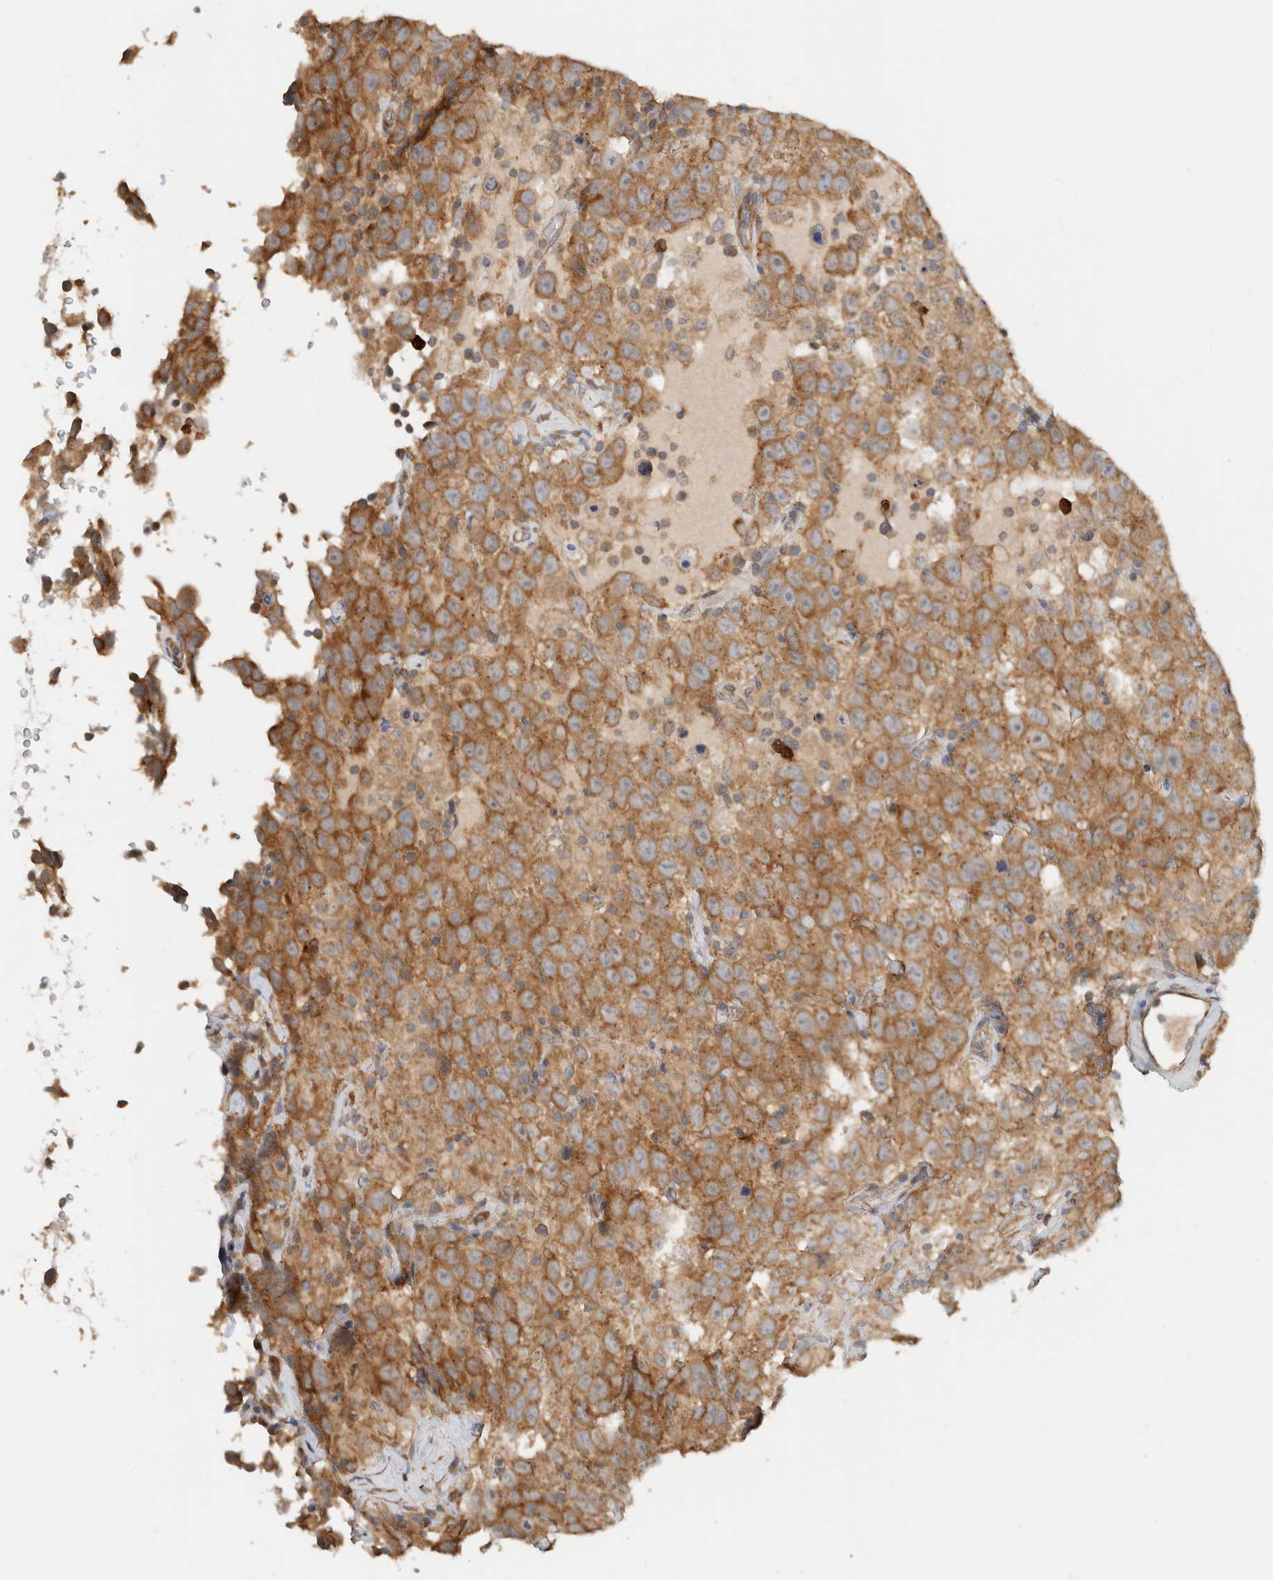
{"staining": {"intensity": "moderate", "quantity": ">75%", "location": "cytoplasmic/membranous"}, "tissue": "testis cancer", "cell_type": "Tumor cells", "image_type": "cancer", "snomed": [{"axis": "morphology", "description": "Seminoma, NOS"}, {"axis": "topography", "description": "Testis"}], "caption": "Protein staining exhibits moderate cytoplasmic/membranous expression in approximately >75% of tumor cells in testis seminoma. The staining is performed using DAB brown chromogen to label protein expression. The nuclei are counter-stained blue using hematoxylin.", "gene": "PUM1", "patient": {"sex": "male", "age": 41}}